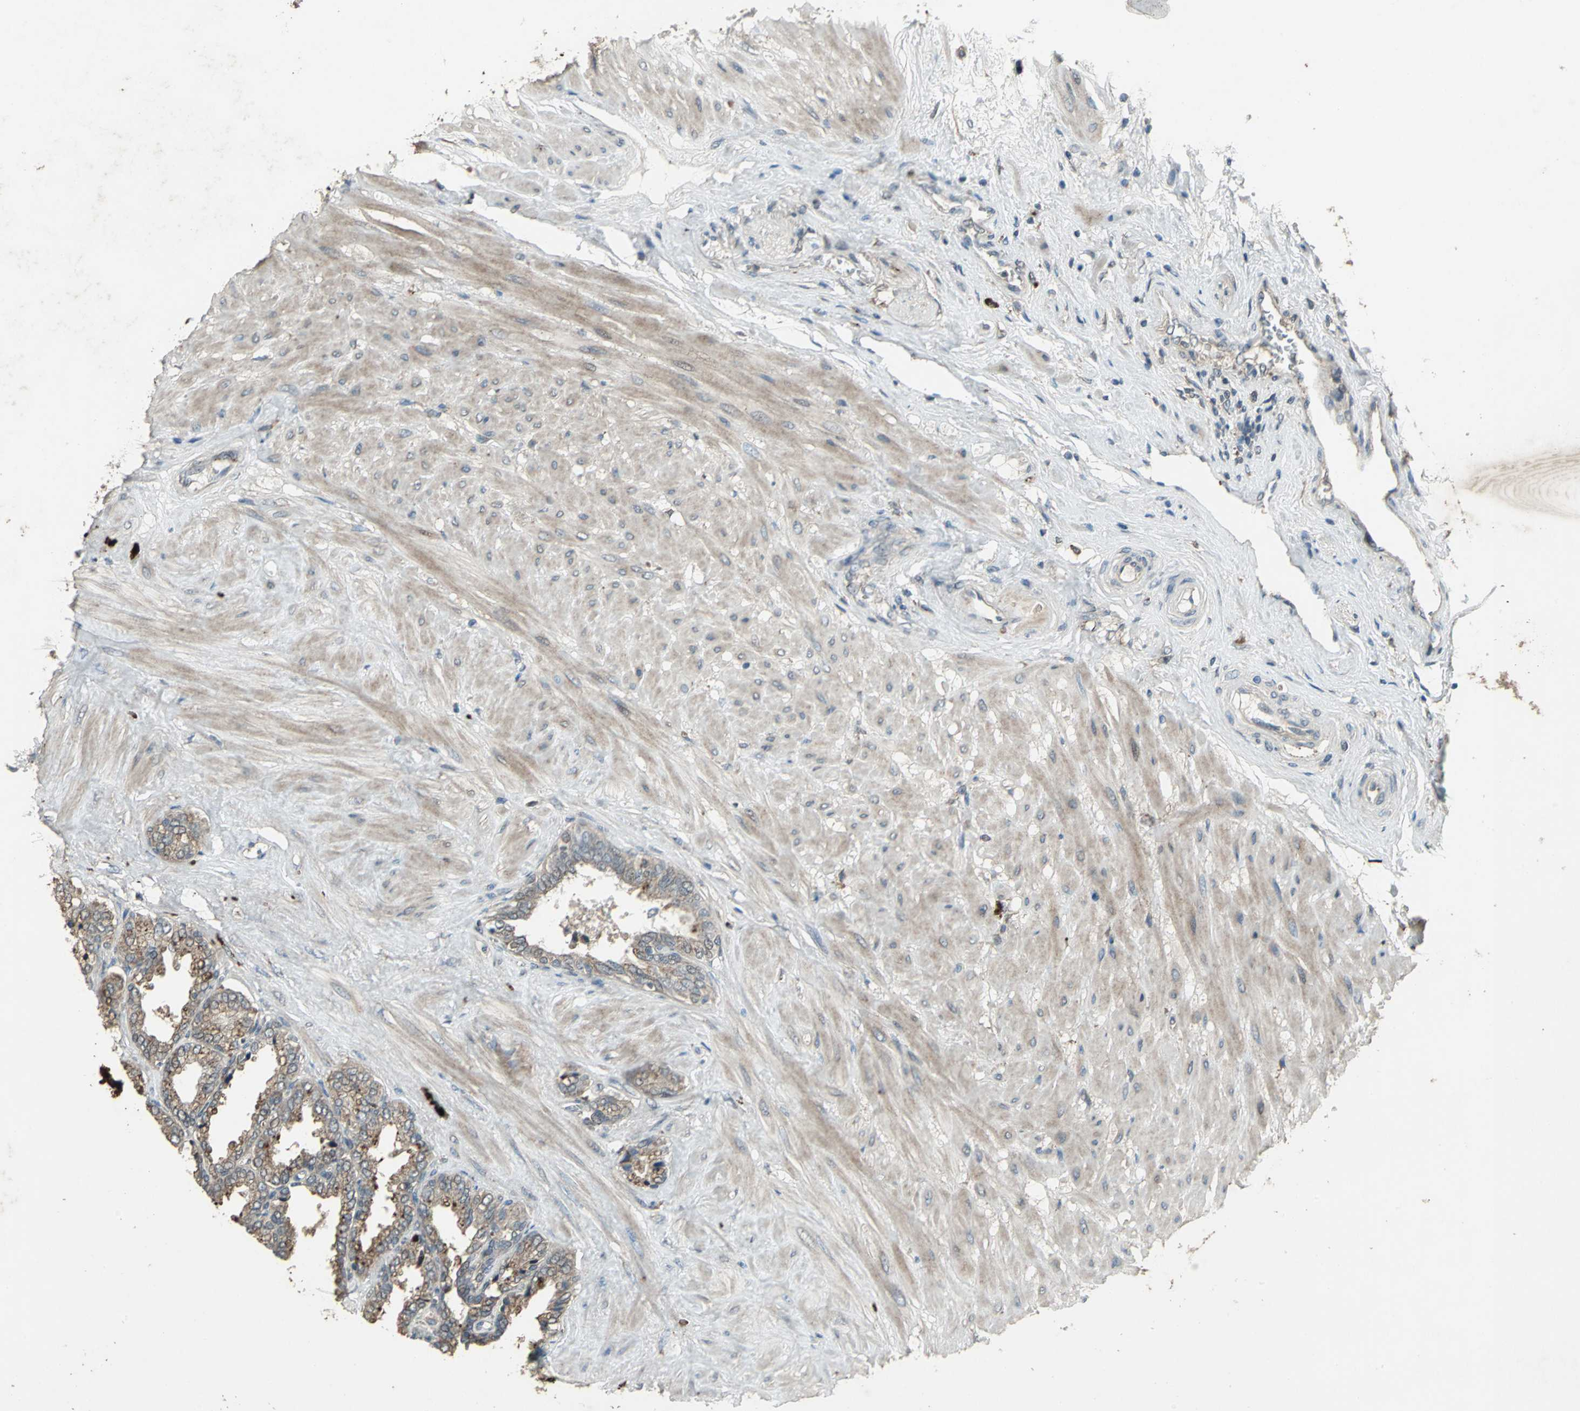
{"staining": {"intensity": "strong", "quantity": ">75%", "location": "cytoplasmic/membranous"}, "tissue": "seminal vesicle", "cell_type": "Glandular cells", "image_type": "normal", "snomed": [{"axis": "morphology", "description": "Normal tissue, NOS"}, {"axis": "topography", "description": "Seminal veicle"}], "caption": "Immunohistochemical staining of normal seminal vesicle reveals strong cytoplasmic/membranous protein positivity in about >75% of glandular cells. The staining was performed using DAB to visualize the protein expression in brown, while the nuclei were stained in blue with hematoxylin (Magnification: 20x).", "gene": "SEPTIN4", "patient": {"sex": "male", "age": 46}}